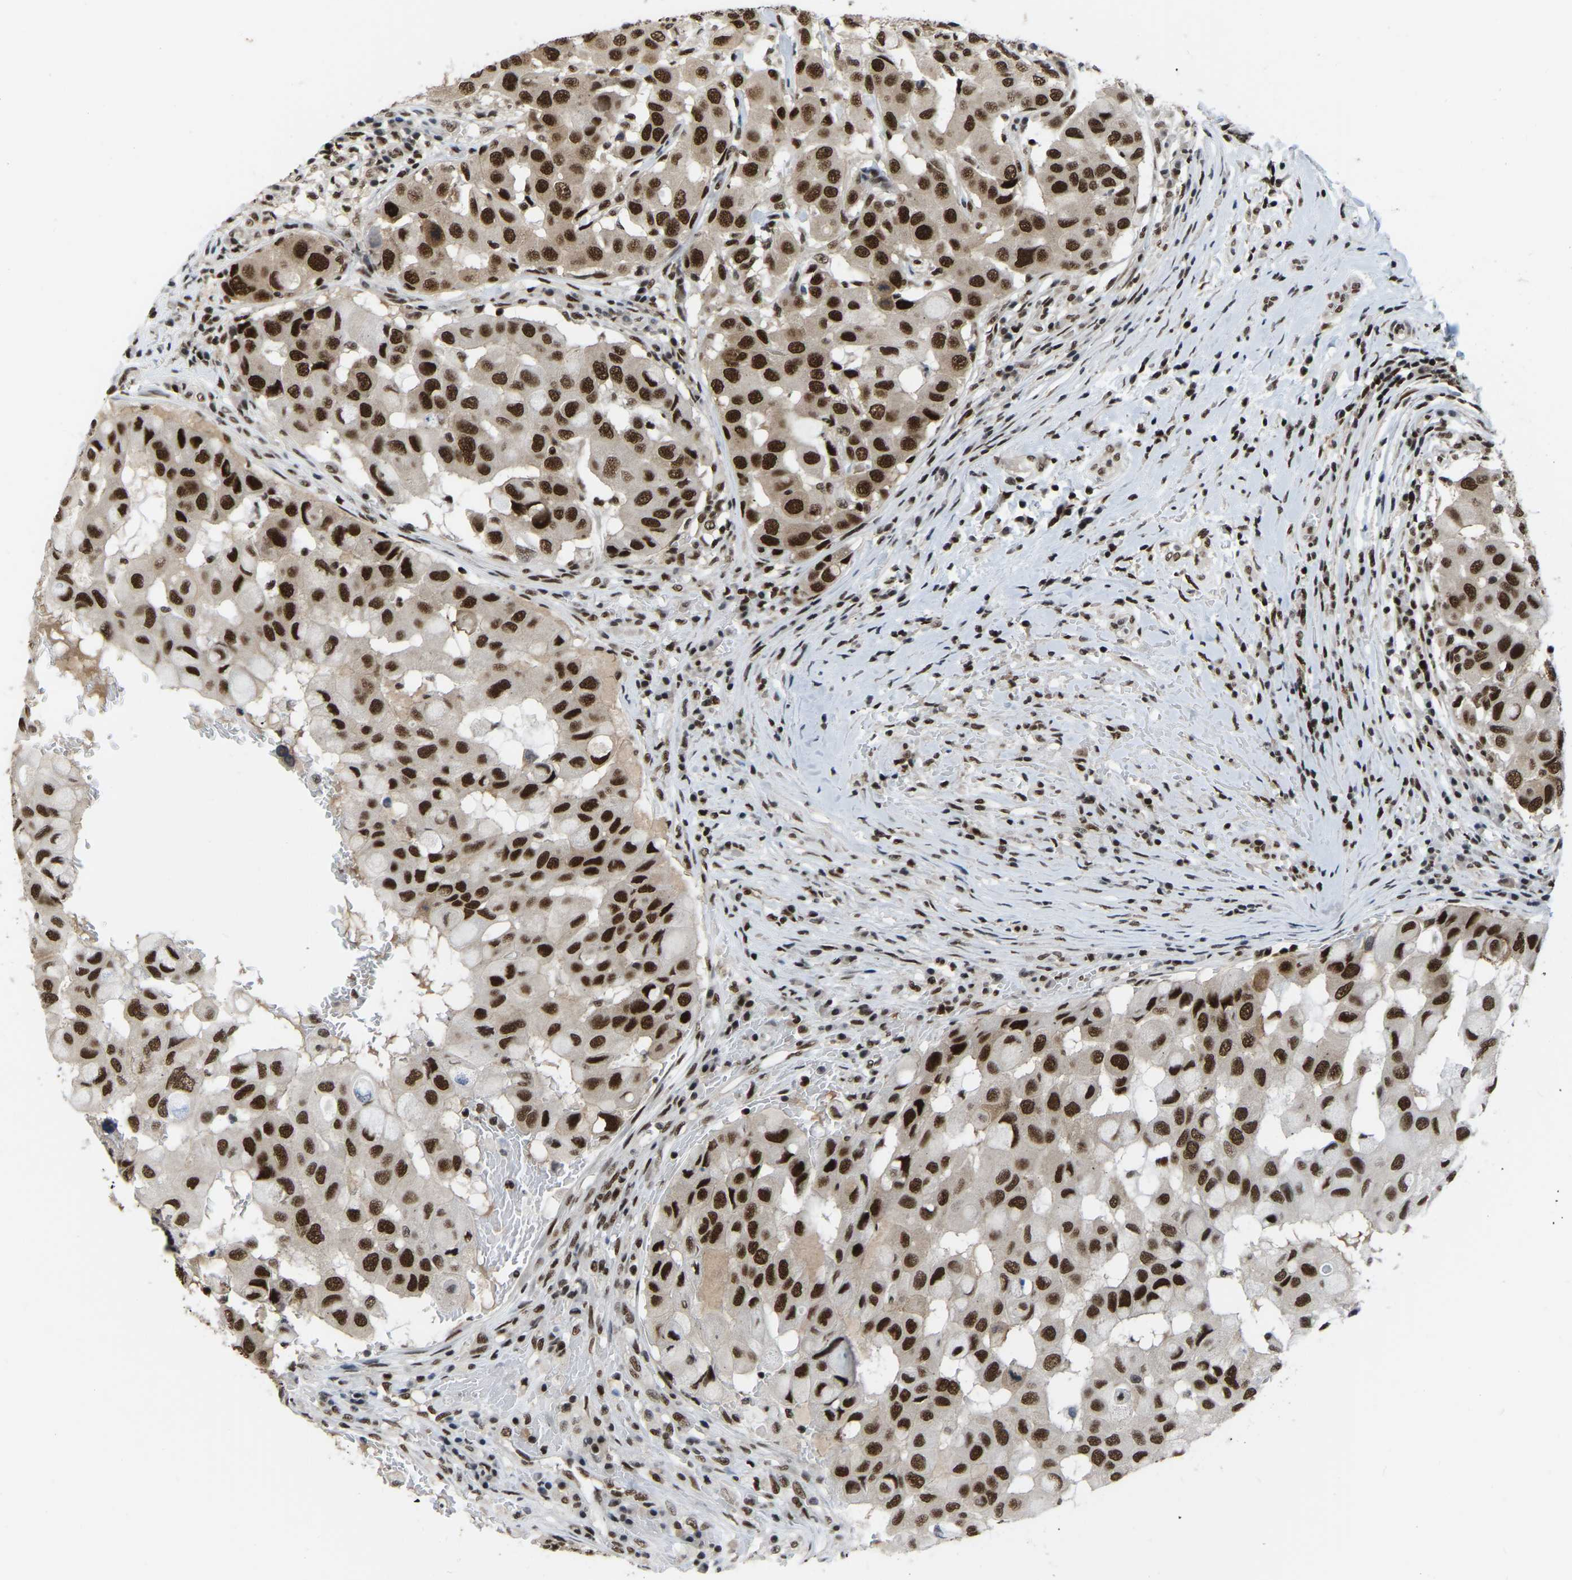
{"staining": {"intensity": "strong", "quantity": ">75%", "location": "nuclear"}, "tissue": "breast cancer", "cell_type": "Tumor cells", "image_type": "cancer", "snomed": [{"axis": "morphology", "description": "Duct carcinoma"}, {"axis": "topography", "description": "Breast"}], "caption": "A brown stain shows strong nuclear positivity of a protein in breast invasive ductal carcinoma tumor cells.", "gene": "TBL1XR1", "patient": {"sex": "female", "age": 27}}